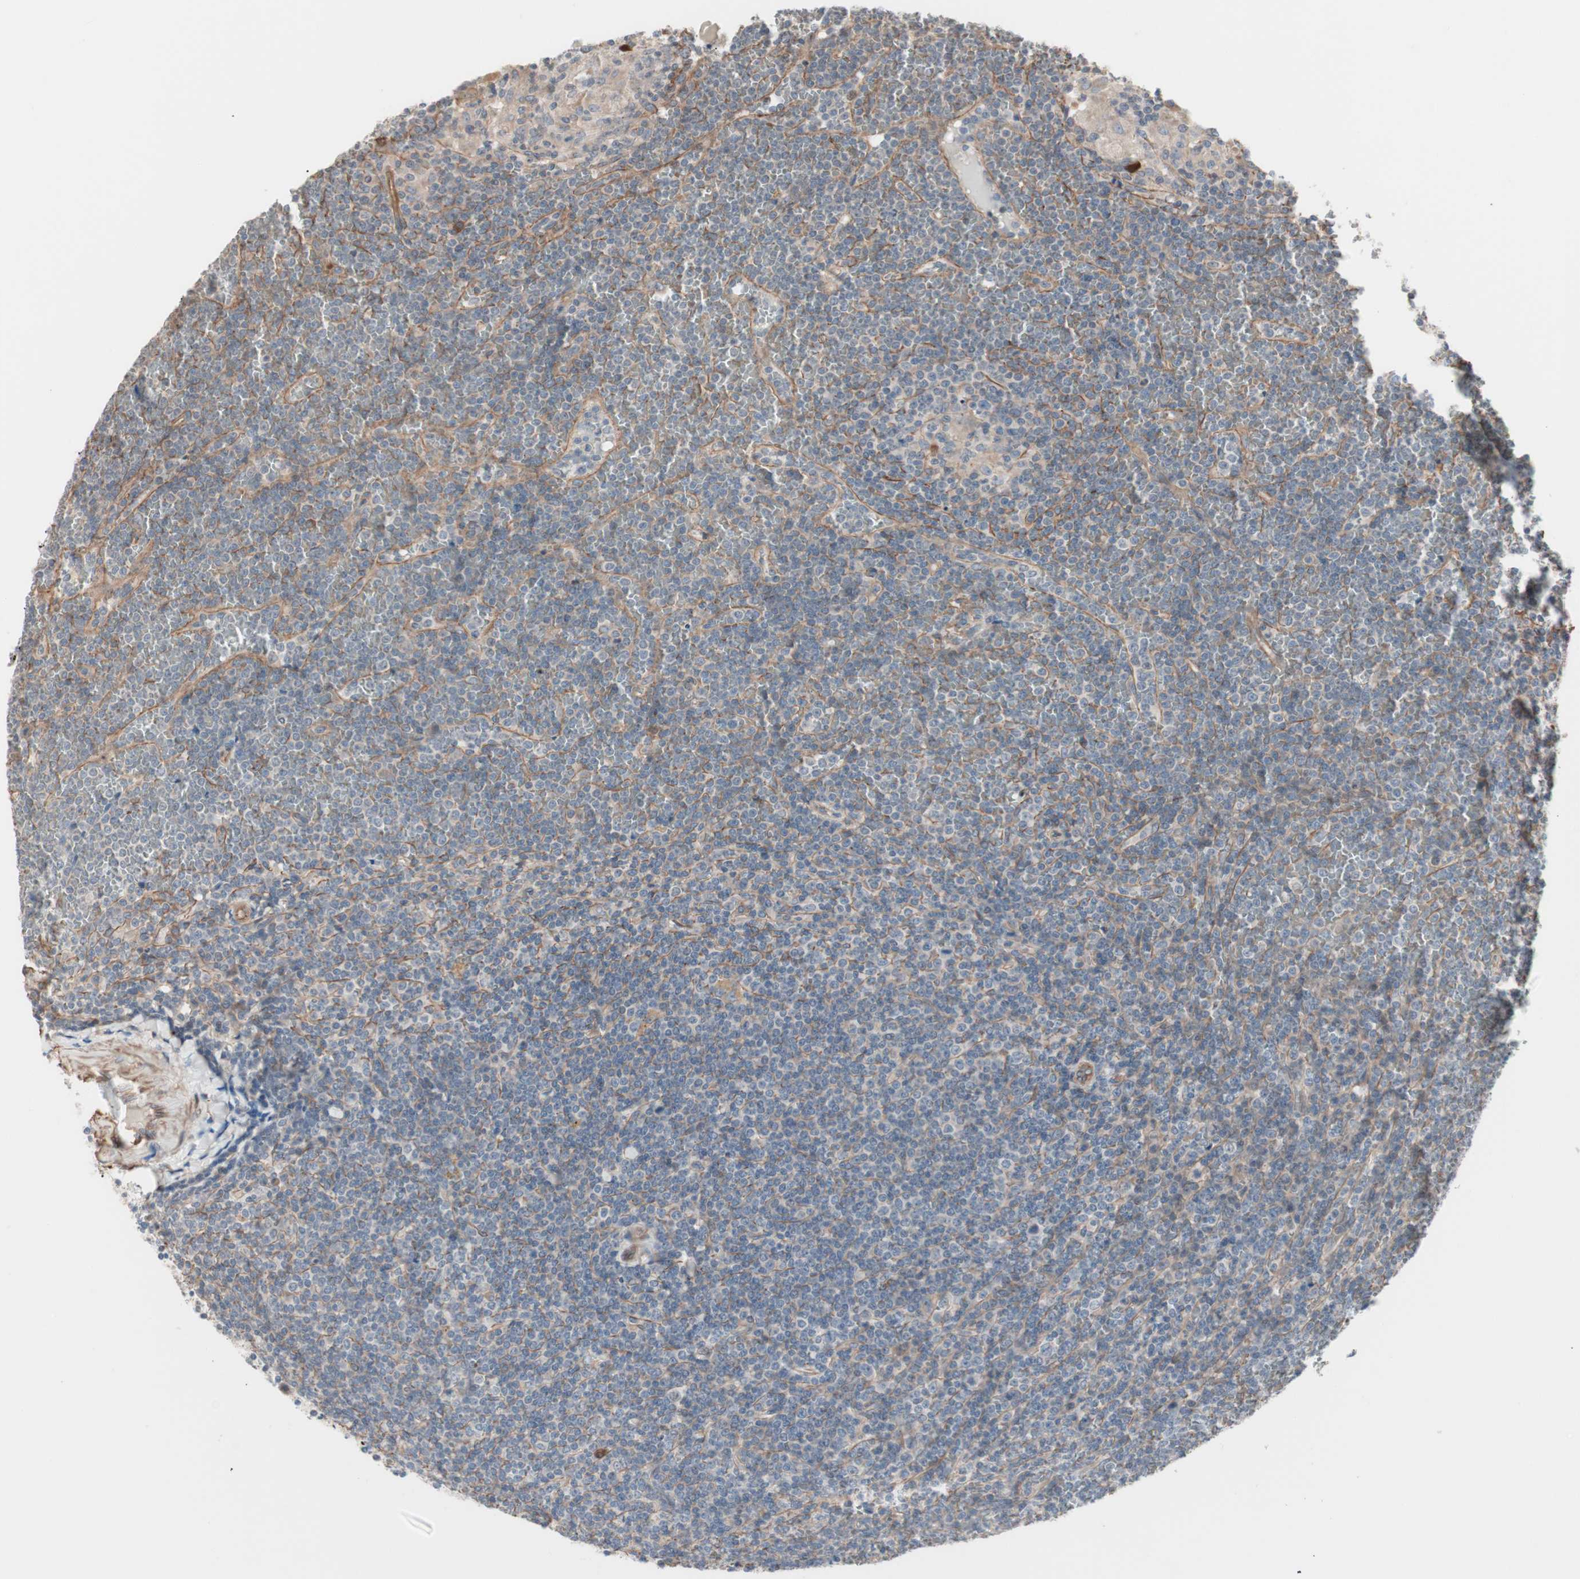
{"staining": {"intensity": "weak", "quantity": "<25%", "location": "cytoplasmic/membranous"}, "tissue": "lymphoma", "cell_type": "Tumor cells", "image_type": "cancer", "snomed": [{"axis": "morphology", "description": "Malignant lymphoma, non-Hodgkin's type, Low grade"}, {"axis": "topography", "description": "Spleen"}], "caption": "Low-grade malignant lymphoma, non-Hodgkin's type stained for a protein using immunohistochemistry (IHC) displays no positivity tumor cells.", "gene": "ALG5", "patient": {"sex": "female", "age": 19}}